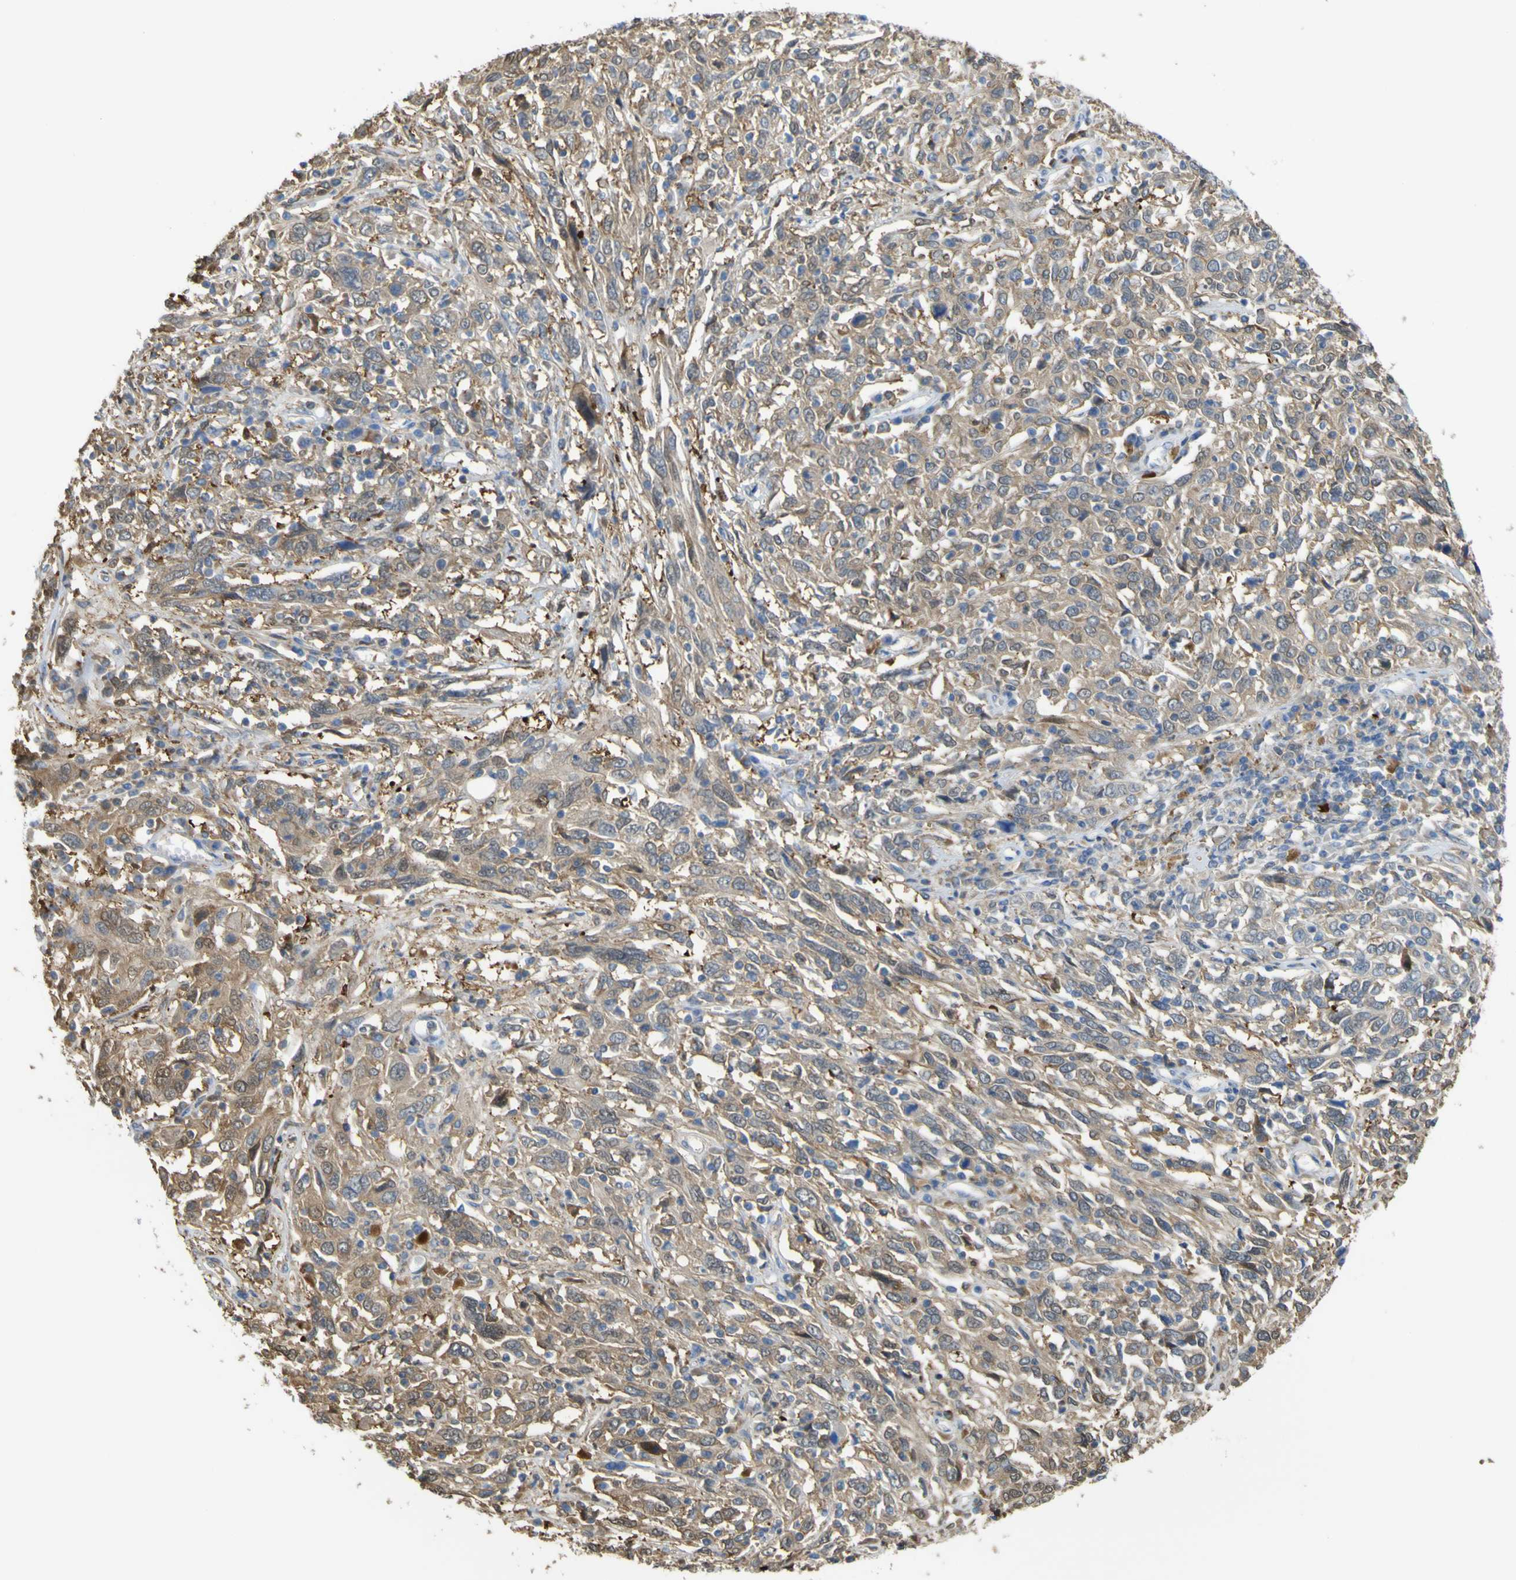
{"staining": {"intensity": "moderate", "quantity": ">75%", "location": "cytoplasmic/membranous"}, "tissue": "cervical cancer", "cell_type": "Tumor cells", "image_type": "cancer", "snomed": [{"axis": "morphology", "description": "Squamous cell carcinoma, NOS"}, {"axis": "topography", "description": "Cervix"}], "caption": "The photomicrograph displays staining of cervical cancer (squamous cell carcinoma), revealing moderate cytoplasmic/membranous protein expression (brown color) within tumor cells.", "gene": "ABHD3", "patient": {"sex": "female", "age": 46}}